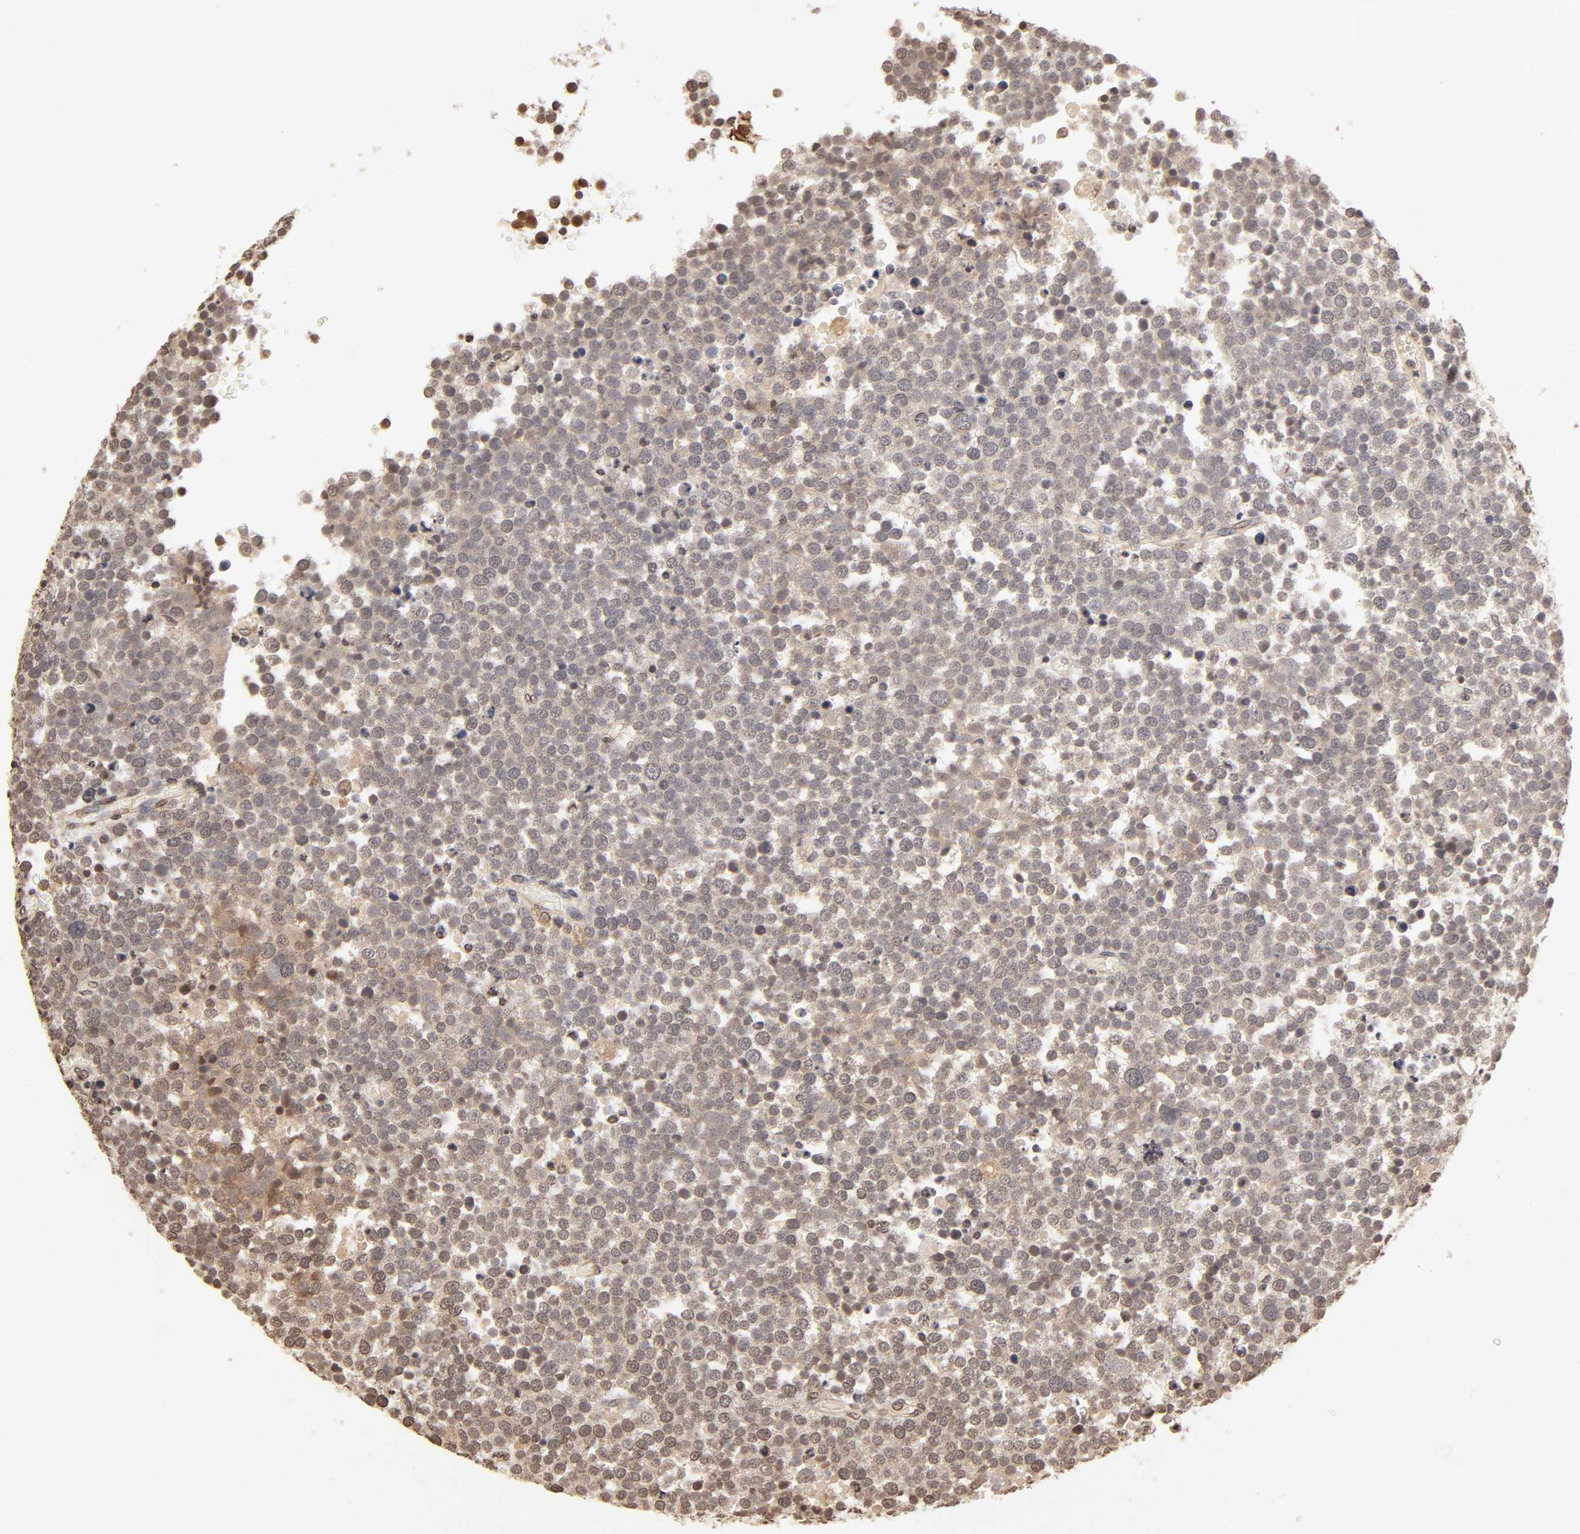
{"staining": {"intensity": "moderate", "quantity": "25%-75%", "location": "cytoplasmic/membranous,nuclear"}, "tissue": "testis cancer", "cell_type": "Tumor cells", "image_type": "cancer", "snomed": [{"axis": "morphology", "description": "Seminoma, NOS"}, {"axis": "topography", "description": "Testis"}], "caption": "Tumor cells demonstrate moderate cytoplasmic/membranous and nuclear positivity in approximately 25%-75% of cells in testis cancer (seminoma).", "gene": "TBL1X", "patient": {"sex": "male", "age": 71}}